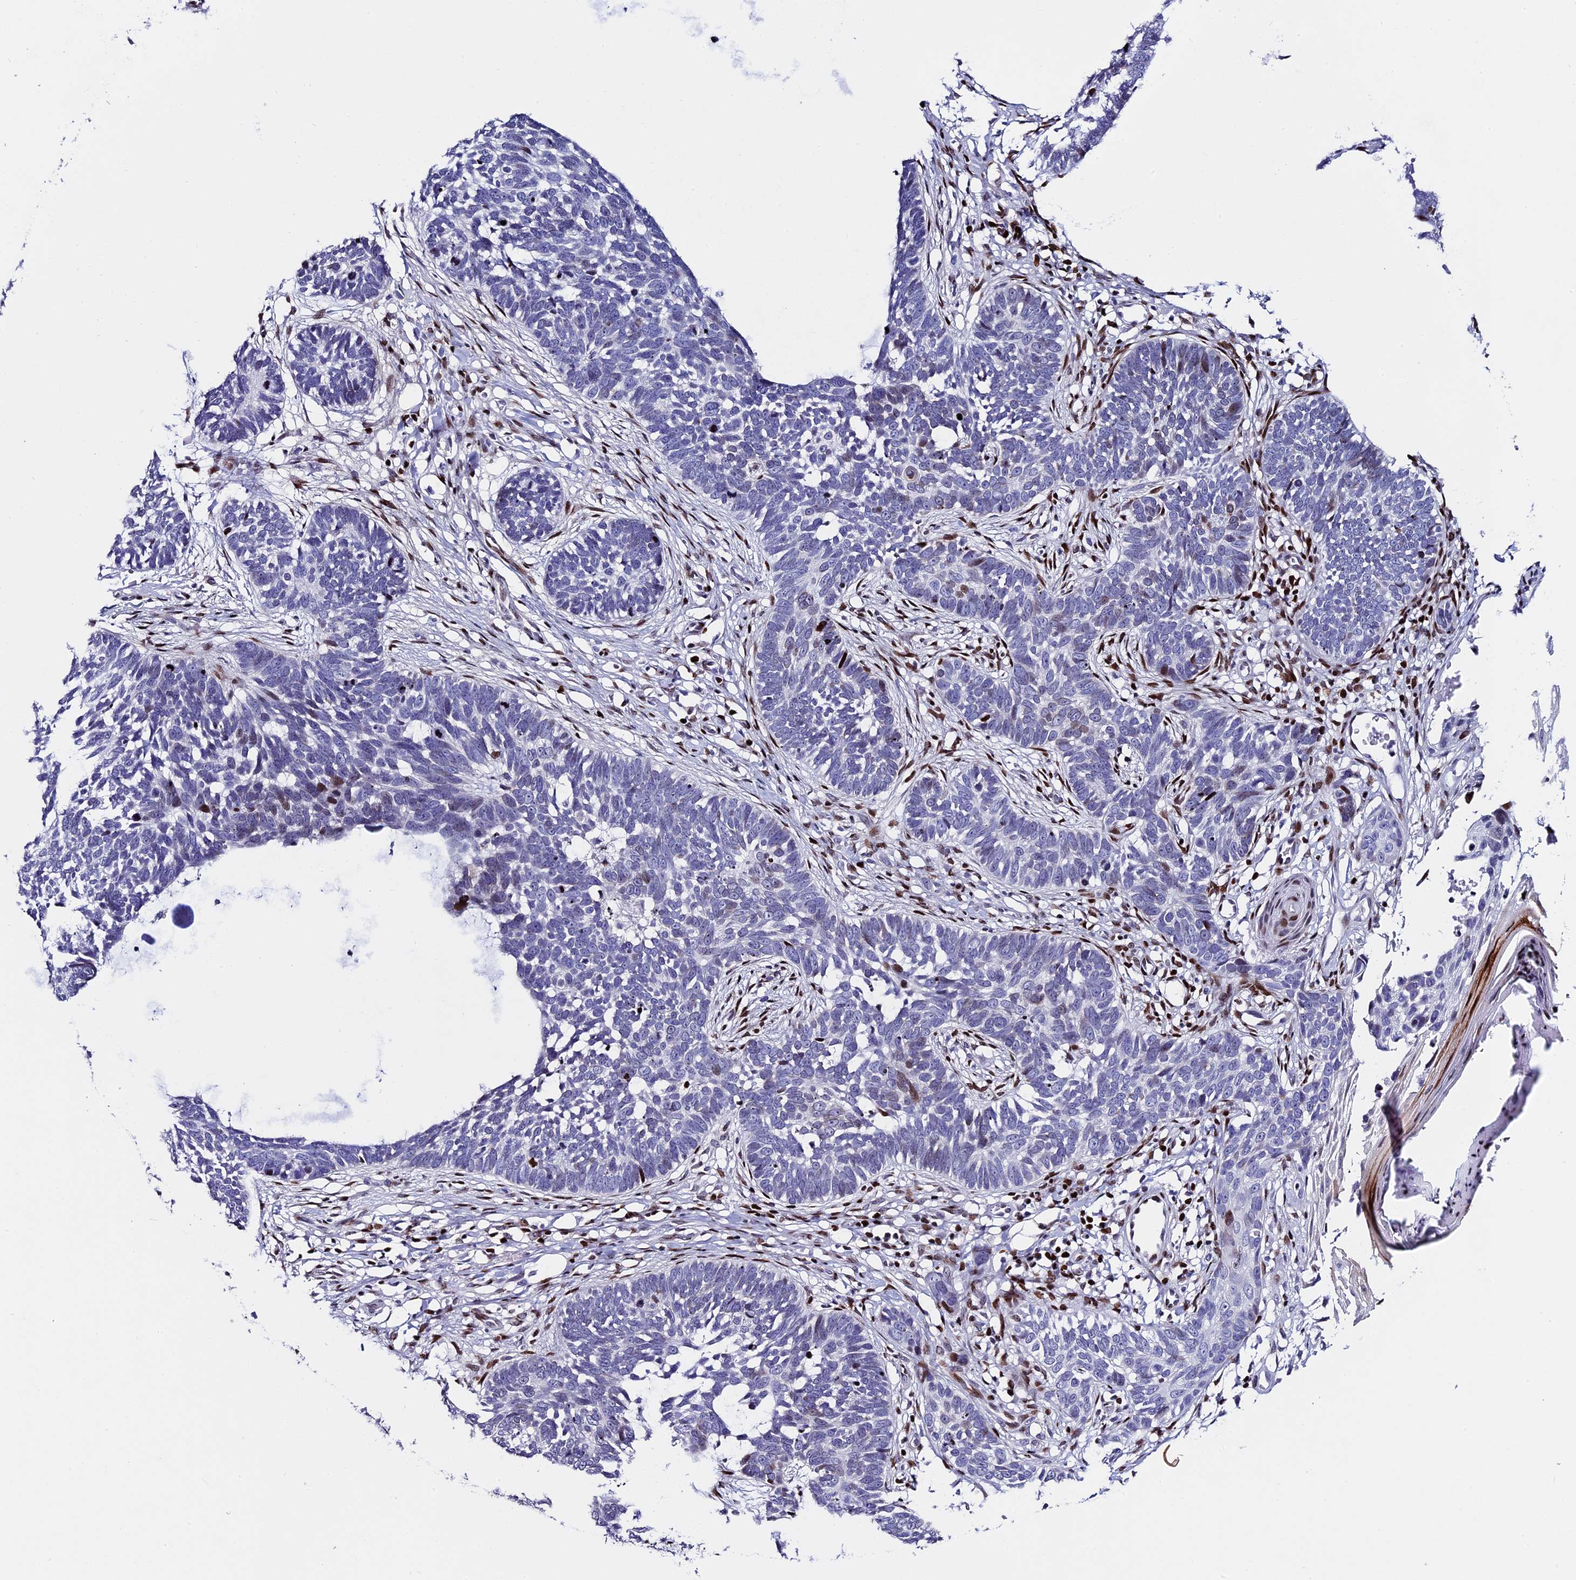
{"staining": {"intensity": "moderate", "quantity": "<25%", "location": "nuclear"}, "tissue": "skin cancer", "cell_type": "Tumor cells", "image_type": "cancer", "snomed": [{"axis": "morphology", "description": "Normal tissue, NOS"}, {"axis": "morphology", "description": "Basal cell carcinoma"}, {"axis": "topography", "description": "Skin"}], "caption": "An immunohistochemistry photomicrograph of tumor tissue is shown. Protein staining in brown labels moderate nuclear positivity in basal cell carcinoma (skin) within tumor cells. The staining was performed using DAB to visualize the protein expression in brown, while the nuclei were stained in blue with hematoxylin (Magnification: 20x).", "gene": "BTBD3", "patient": {"sex": "male", "age": 77}}